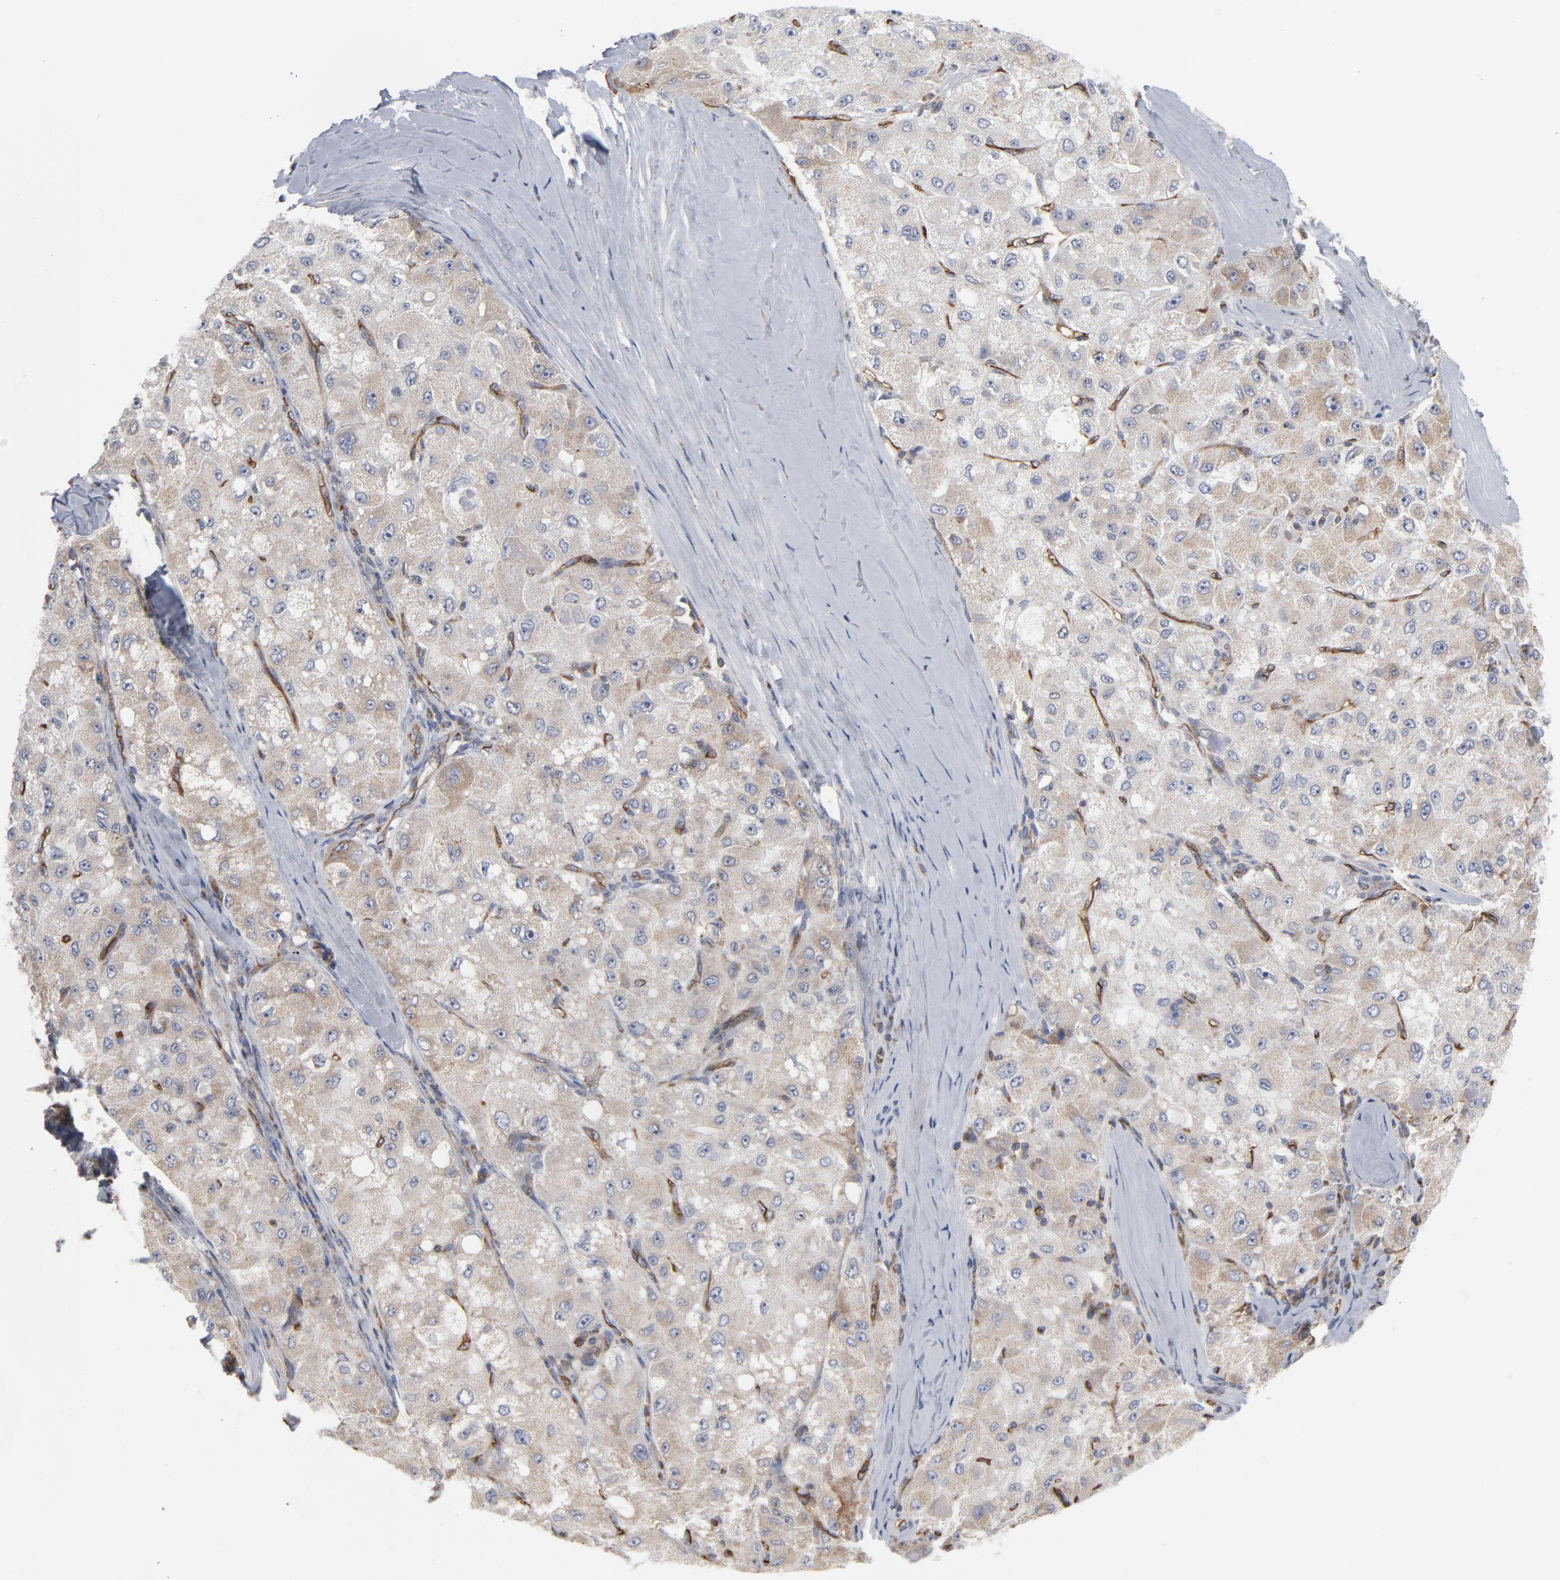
{"staining": {"intensity": "weak", "quantity": "25%-75%", "location": "cytoplasmic/membranous"}, "tissue": "liver cancer", "cell_type": "Tumor cells", "image_type": "cancer", "snomed": [{"axis": "morphology", "description": "Carcinoma, Hepatocellular, NOS"}, {"axis": "topography", "description": "Liver"}], "caption": "A brown stain labels weak cytoplasmic/membranous staining of a protein in human hepatocellular carcinoma (liver) tumor cells.", "gene": "OXA1L", "patient": {"sex": "male", "age": 80}}